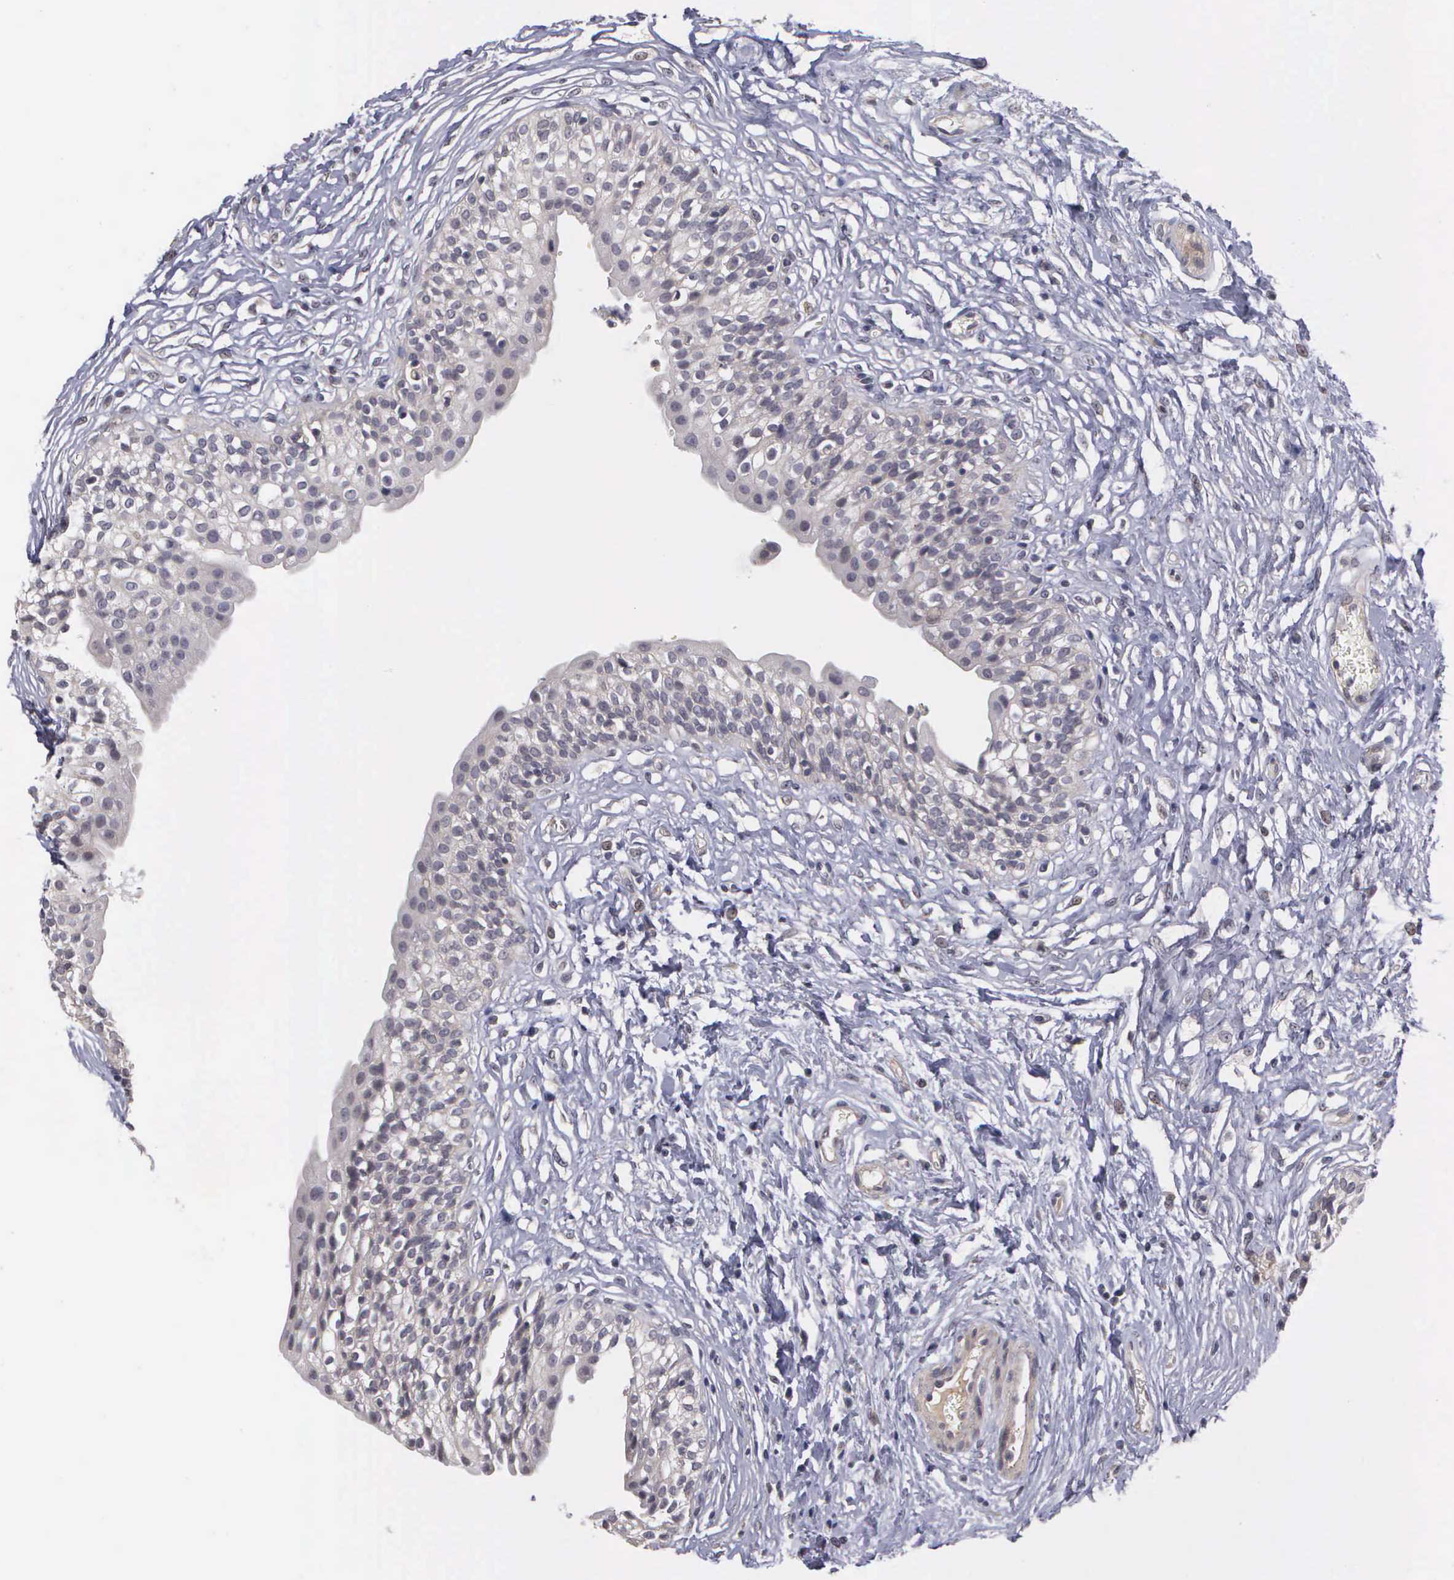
{"staining": {"intensity": "negative", "quantity": "none", "location": "none"}, "tissue": "urinary bladder", "cell_type": "Urothelial cells", "image_type": "normal", "snomed": [{"axis": "morphology", "description": "Adenocarcinoma, NOS"}, {"axis": "topography", "description": "Urinary bladder"}], "caption": "The micrograph displays no significant positivity in urothelial cells of urinary bladder. (DAB immunohistochemistry (IHC) with hematoxylin counter stain).", "gene": "RTL10", "patient": {"sex": "male", "age": 61}}